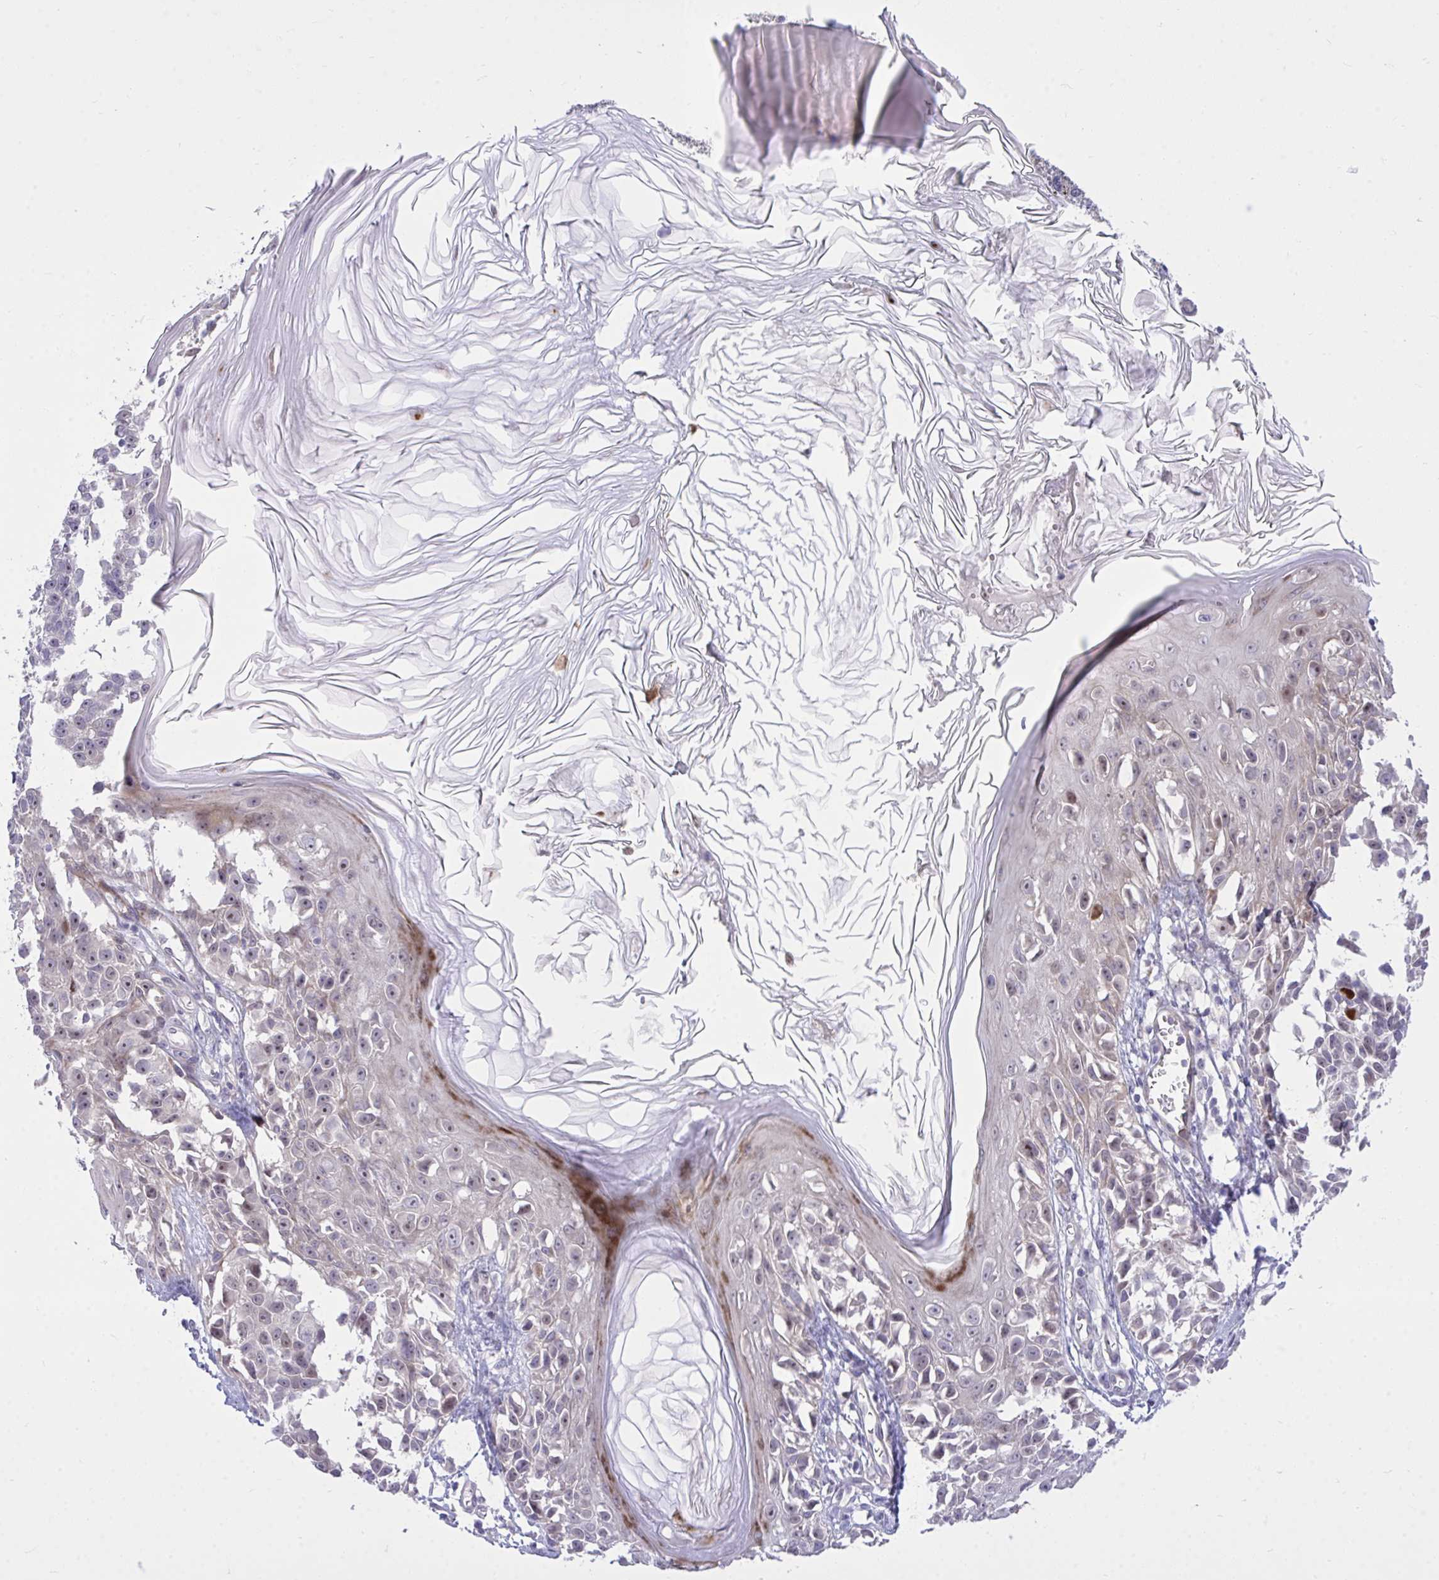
{"staining": {"intensity": "moderate", "quantity": "25%-75%", "location": "nuclear"}, "tissue": "melanoma", "cell_type": "Tumor cells", "image_type": "cancer", "snomed": [{"axis": "morphology", "description": "Malignant melanoma, NOS"}, {"axis": "topography", "description": "Skin"}], "caption": "Approximately 25%-75% of tumor cells in malignant melanoma reveal moderate nuclear protein expression as visualized by brown immunohistochemical staining.", "gene": "HMBOX1", "patient": {"sex": "male", "age": 73}}